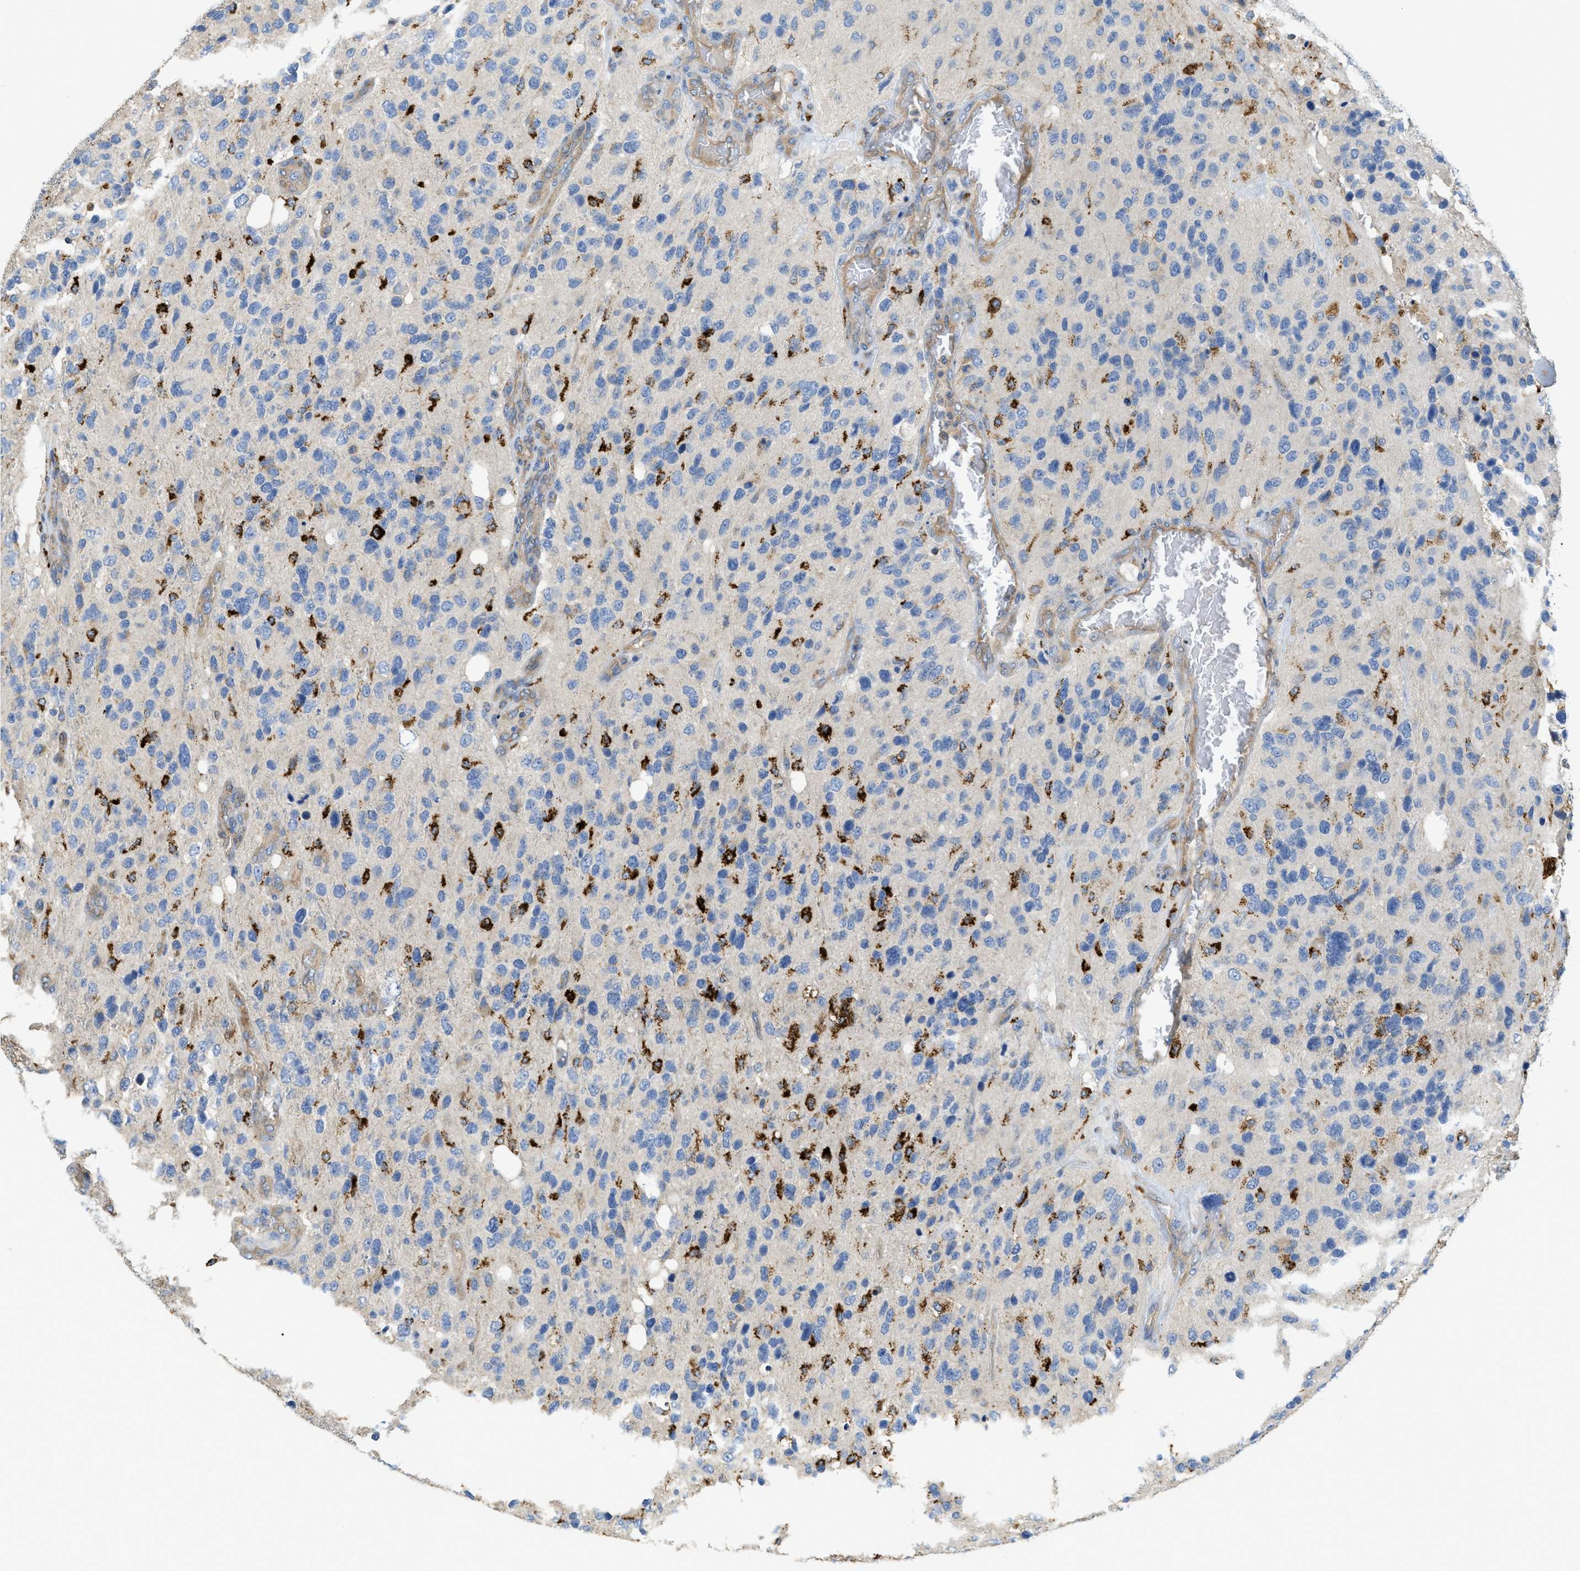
{"staining": {"intensity": "strong", "quantity": "<25%", "location": "cytoplasmic/membranous"}, "tissue": "glioma", "cell_type": "Tumor cells", "image_type": "cancer", "snomed": [{"axis": "morphology", "description": "Glioma, malignant, High grade"}, {"axis": "topography", "description": "Brain"}], "caption": "Glioma was stained to show a protein in brown. There is medium levels of strong cytoplasmic/membranous expression in about <25% of tumor cells.", "gene": "CASP10", "patient": {"sex": "female", "age": 58}}